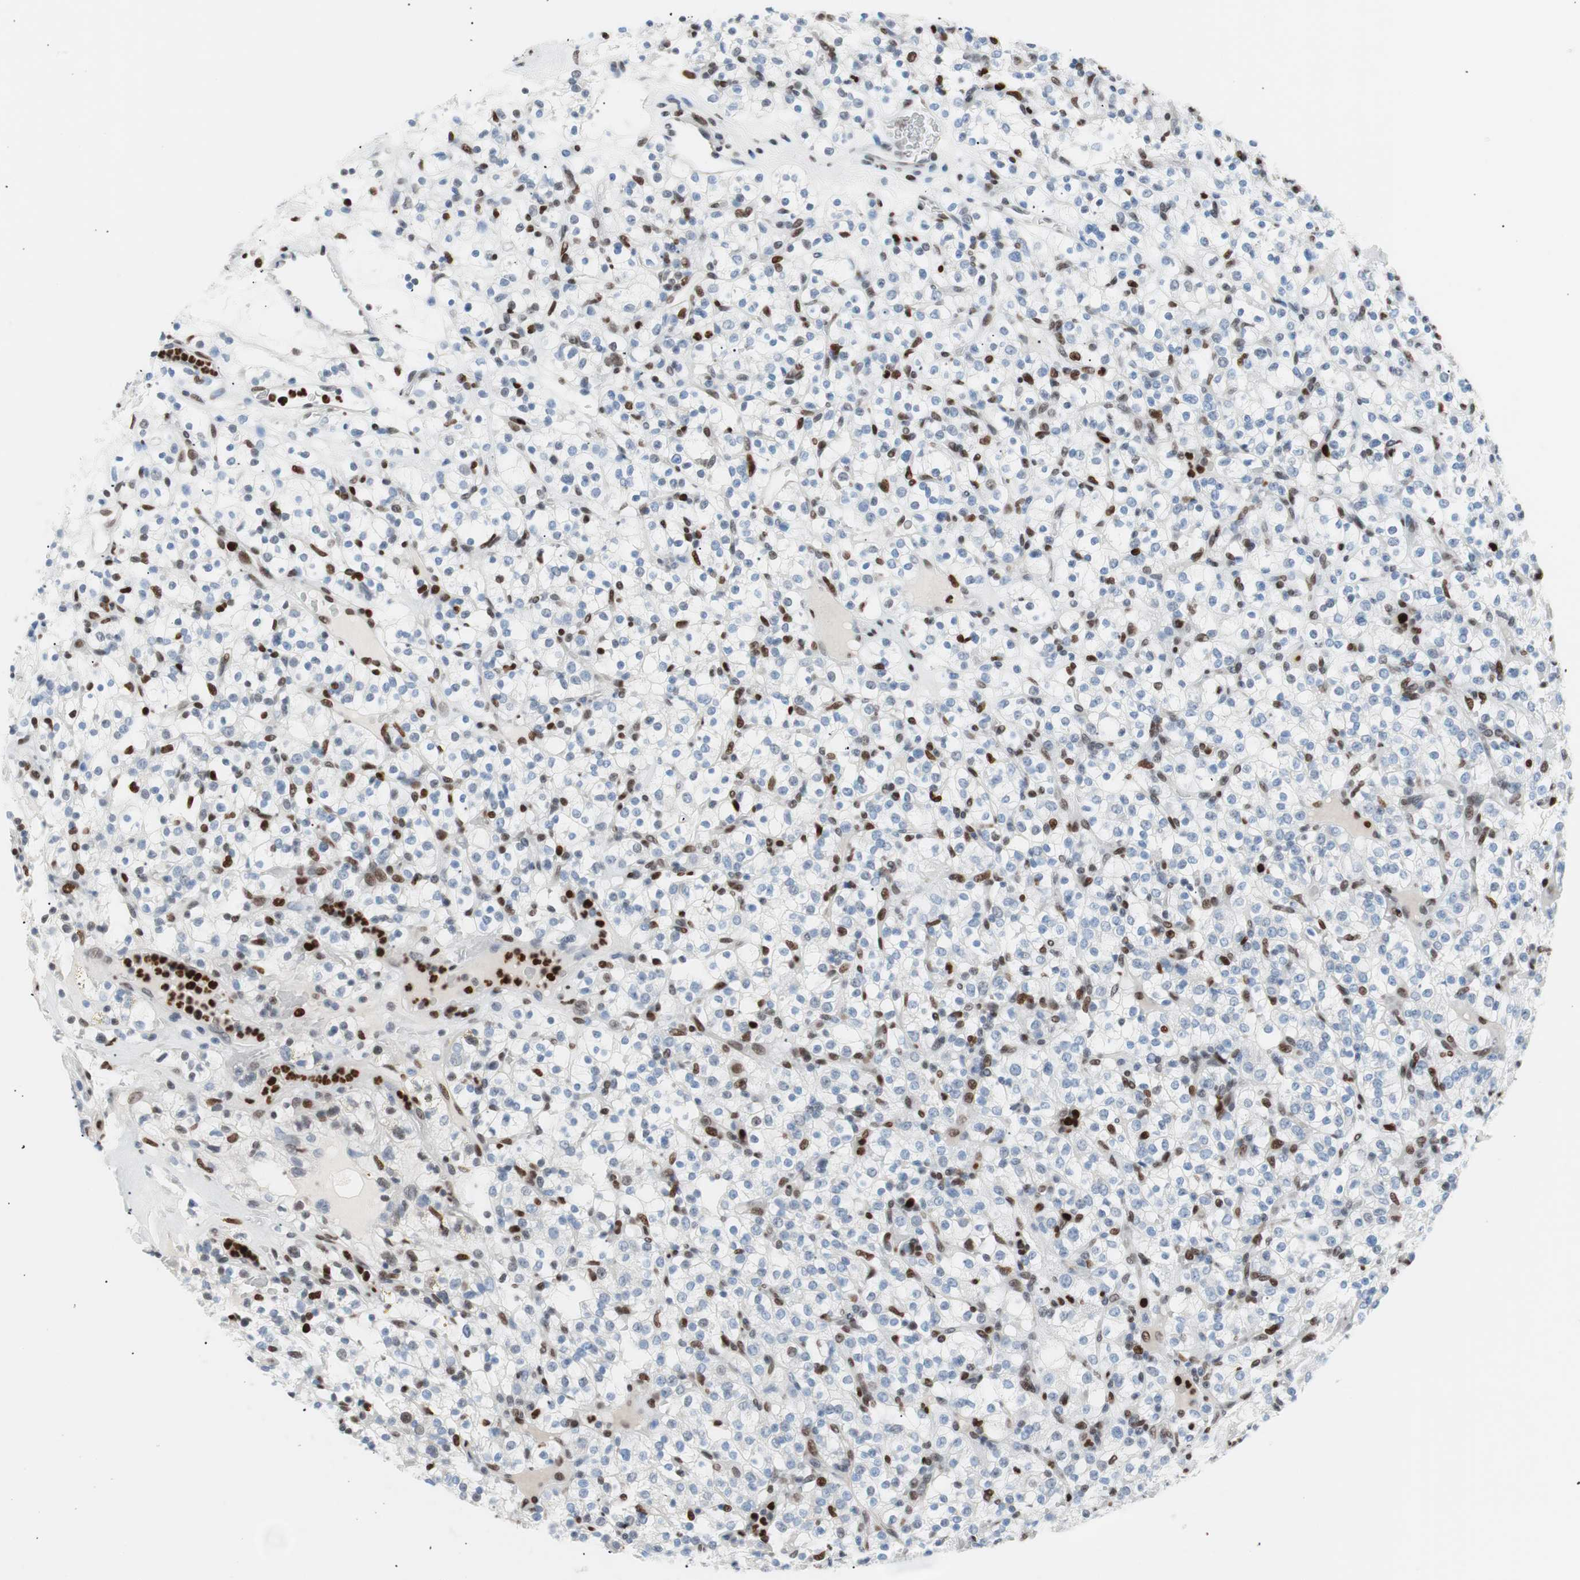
{"staining": {"intensity": "moderate", "quantity": "<25%", "location": "nuclear"}, "tissue": "renal cancer", "cell_type": "Tumor cells", "image_type": "cancer", "snomed": [{"axis": "morphology", "description": "Normal tissue, NOS"}, {"axis": "morphology", "description": "Adenocarcinoma, NOS"}, {"axis": "topography", "description": "Kidney"}], "caption": "Renal cancer stained with DAB IHC displays low levels of moderate nuclear staining in about <25% of tumor cells.", "gene": "CEBPB", "patient": {"sex": "female", "age": 72}}